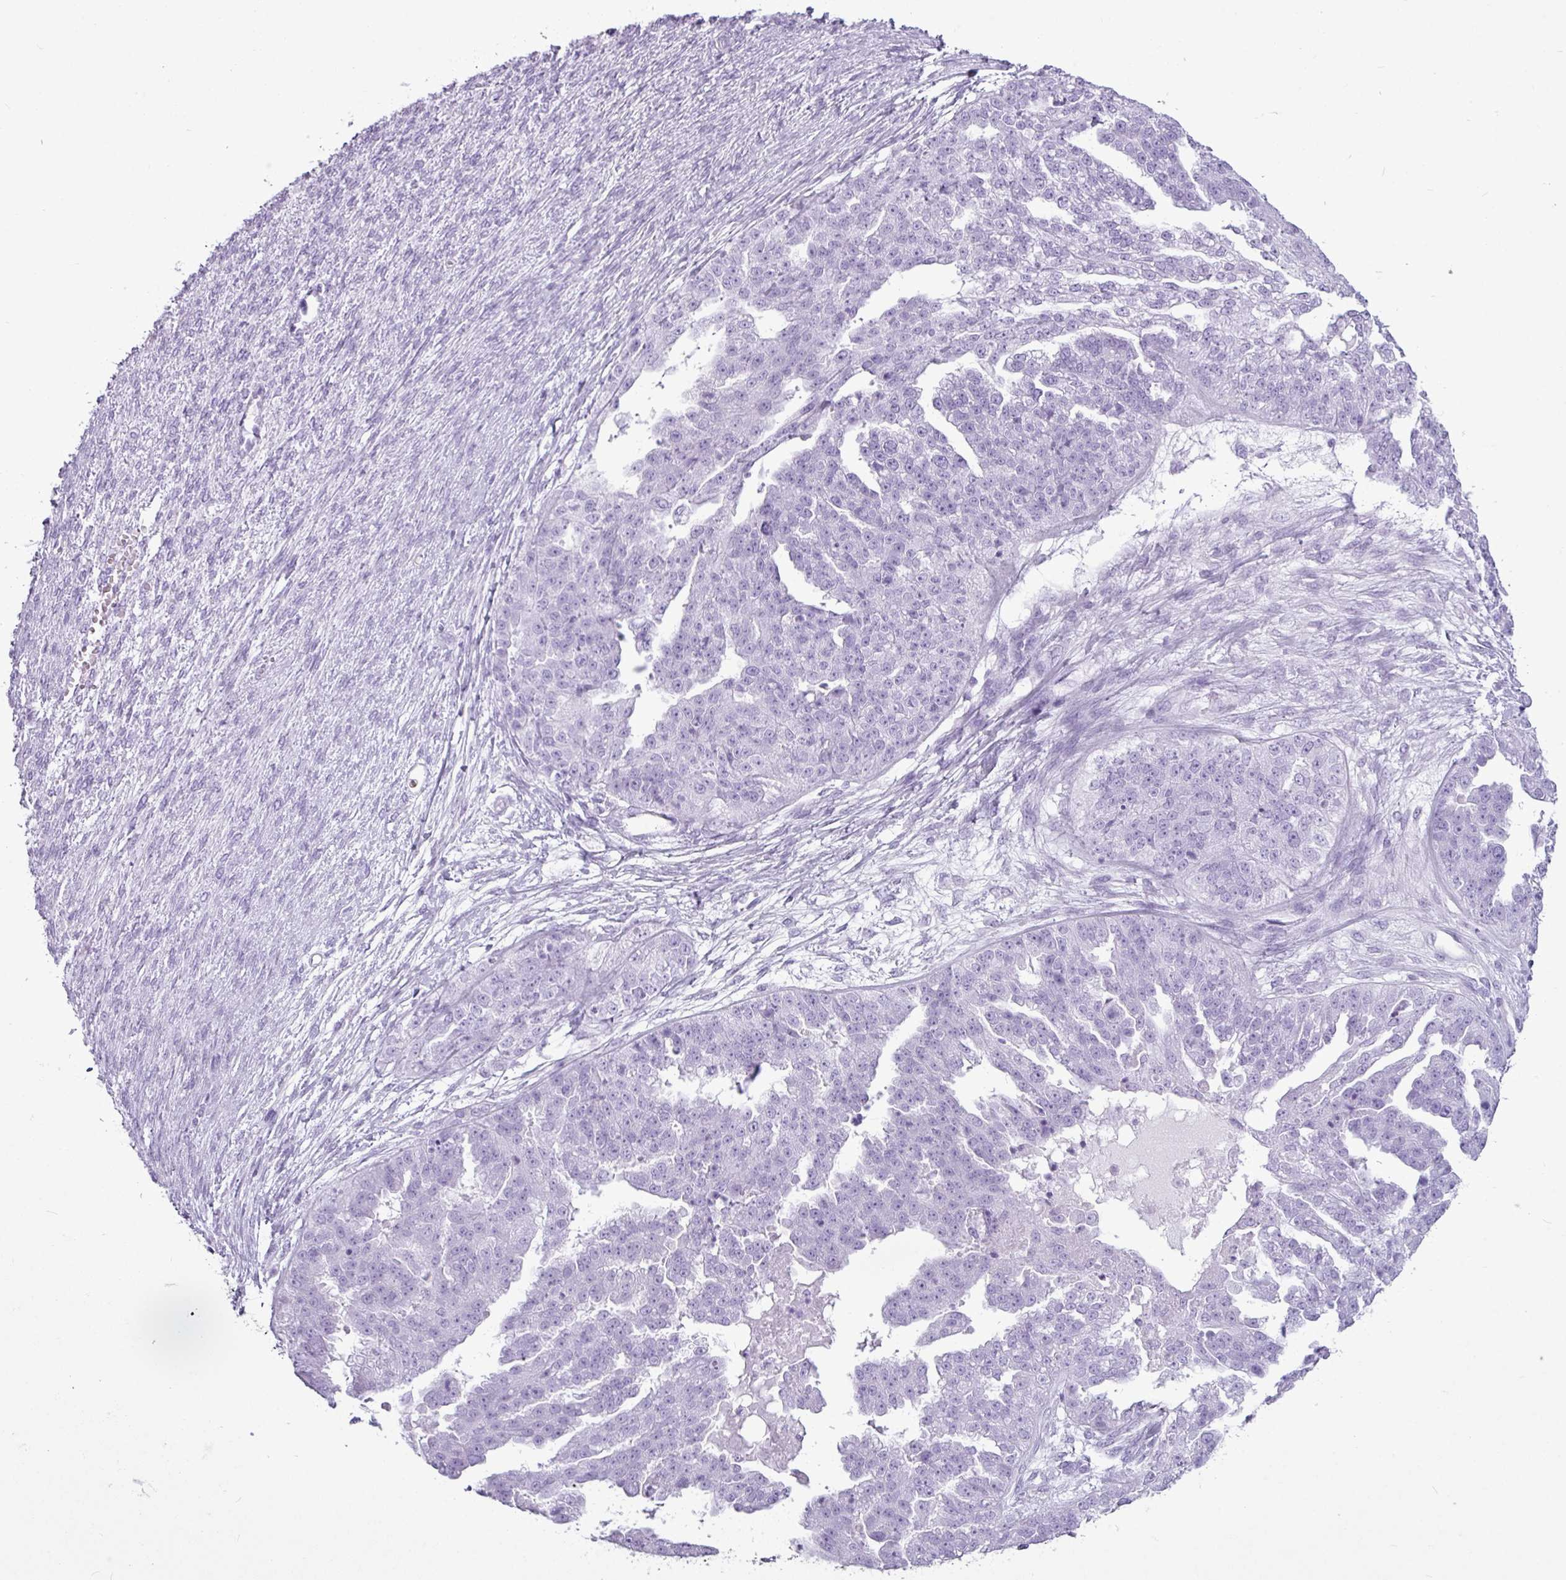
{"staining": {"intensity": "negative", "quantity": "none", "location": "none"}, "tissue": "ovarian cancer", "cell_type": "Tumor cells", "image_type": "cancer", "snomed": [{"axis": "morphology", "description": "Cystadenocarcinoma, serous, NOS"}, {"axis": "topography", "description": "Ovary"}], "caption": "Ovarian serous cystadenocarcinoma stained for a protein using immunohistochemistry (IHC) exhibits no staining tumor cells.", "gene": "AMY1B", "patient": {"sex": "female", "age": 58}}